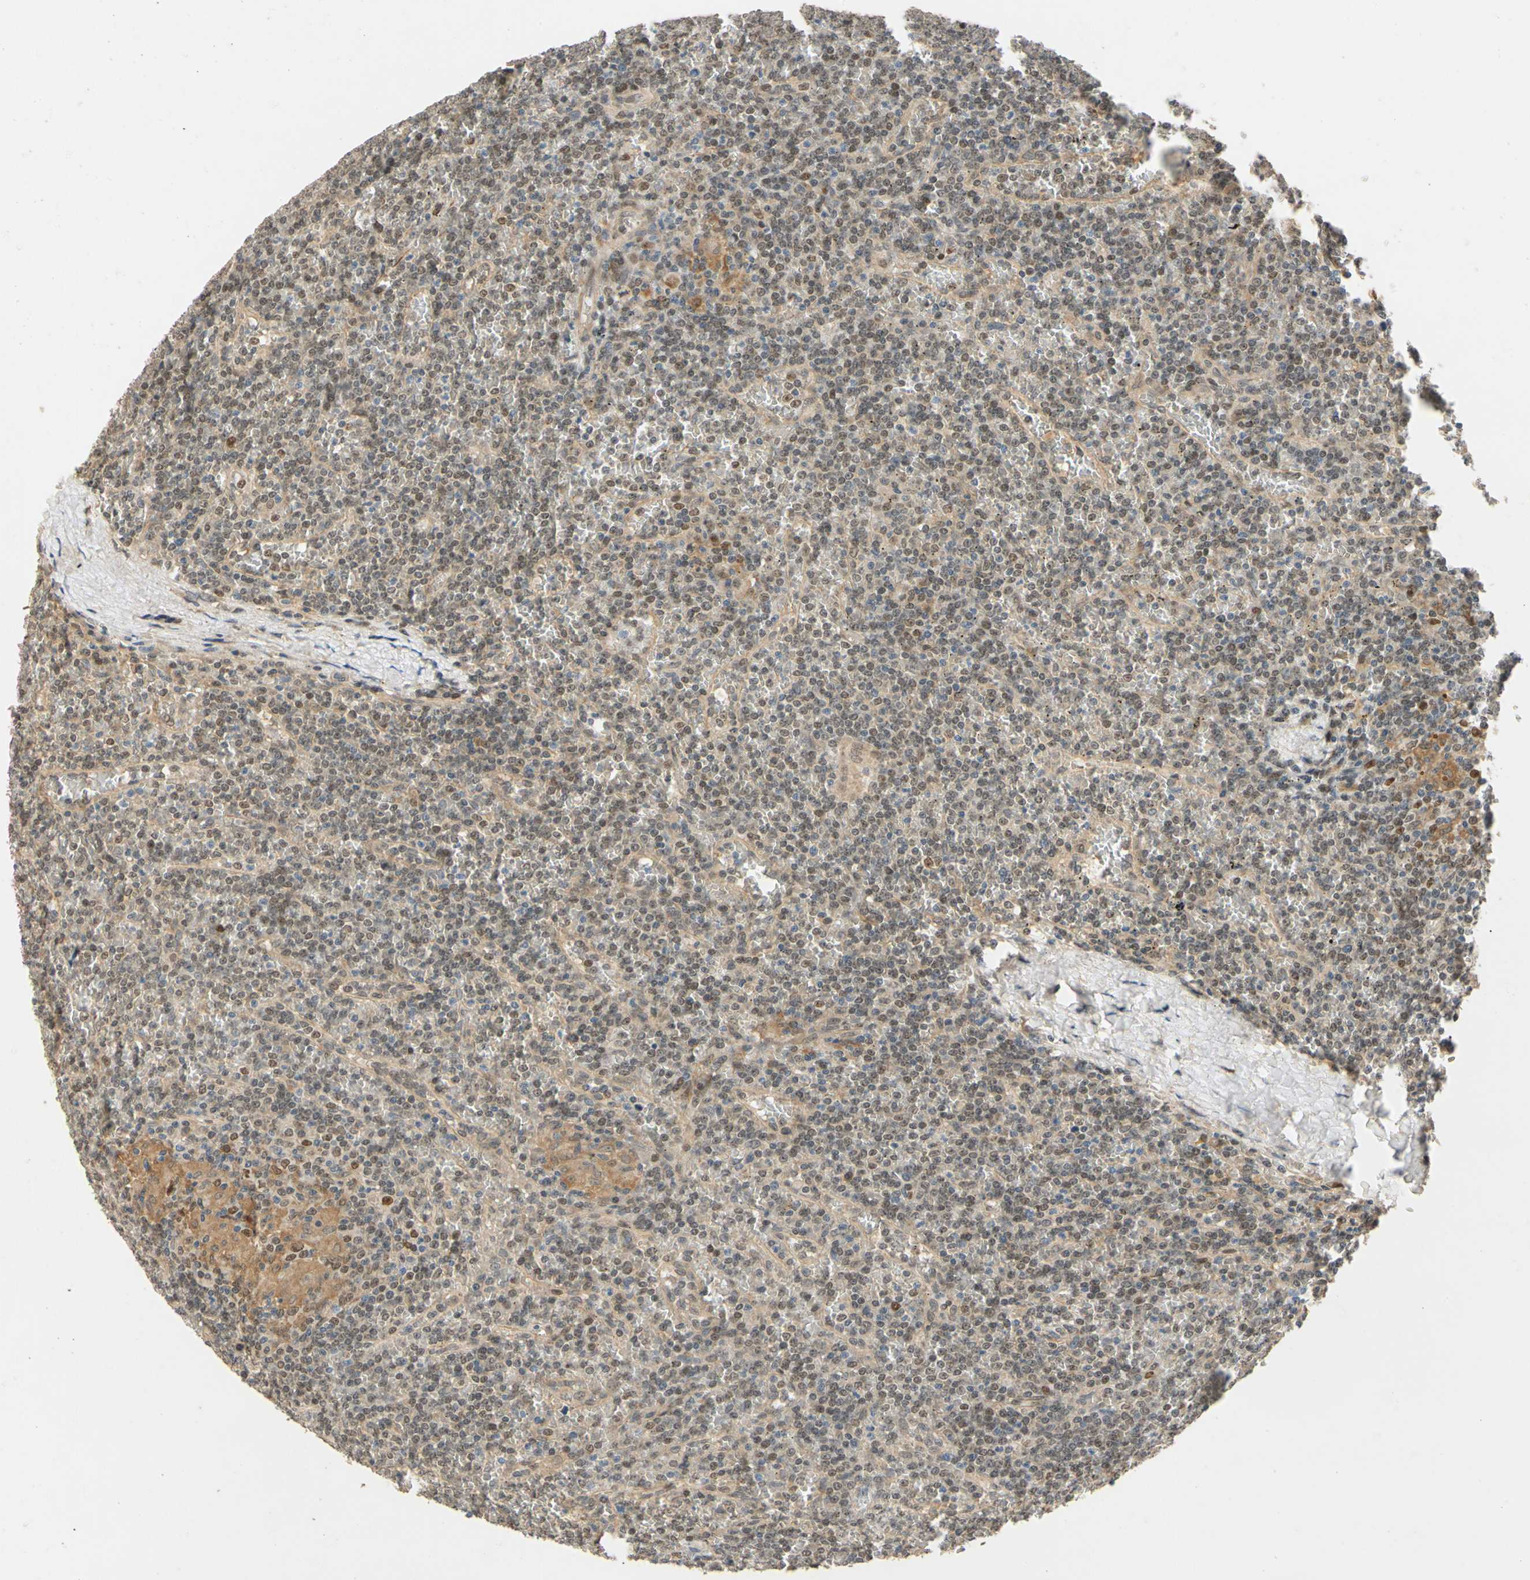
{"staining": {"intensity": "weak", "quantity": ">75%", "location": "cytoplasmic/membranous,nuclear"}, "tissue": "lymphoma", "cell_type": "Tumor cells", "image_type": "cancer", "snomed": [{"axis": "morphology", "description": "Malignant lymphoma, non-Hodgkin's type, Low grade"}, {"axis": "topography", "description": "Spleen"}], "caption": "Immunohistochemistry (IHC) photomicrograph of neoplastic tissue: human low-grade malignant lymphoma, non-Hodgkin's type stained using IHC displays low levels of weak protein expression localized specifically in the cytoplasmic/membranous and nuclear of tumor cells, appearing as a cytoplasmic/membranous and nuclear brown color.", "gene": "RIOX2", "patient": {"sex": "female", "age": 19}}